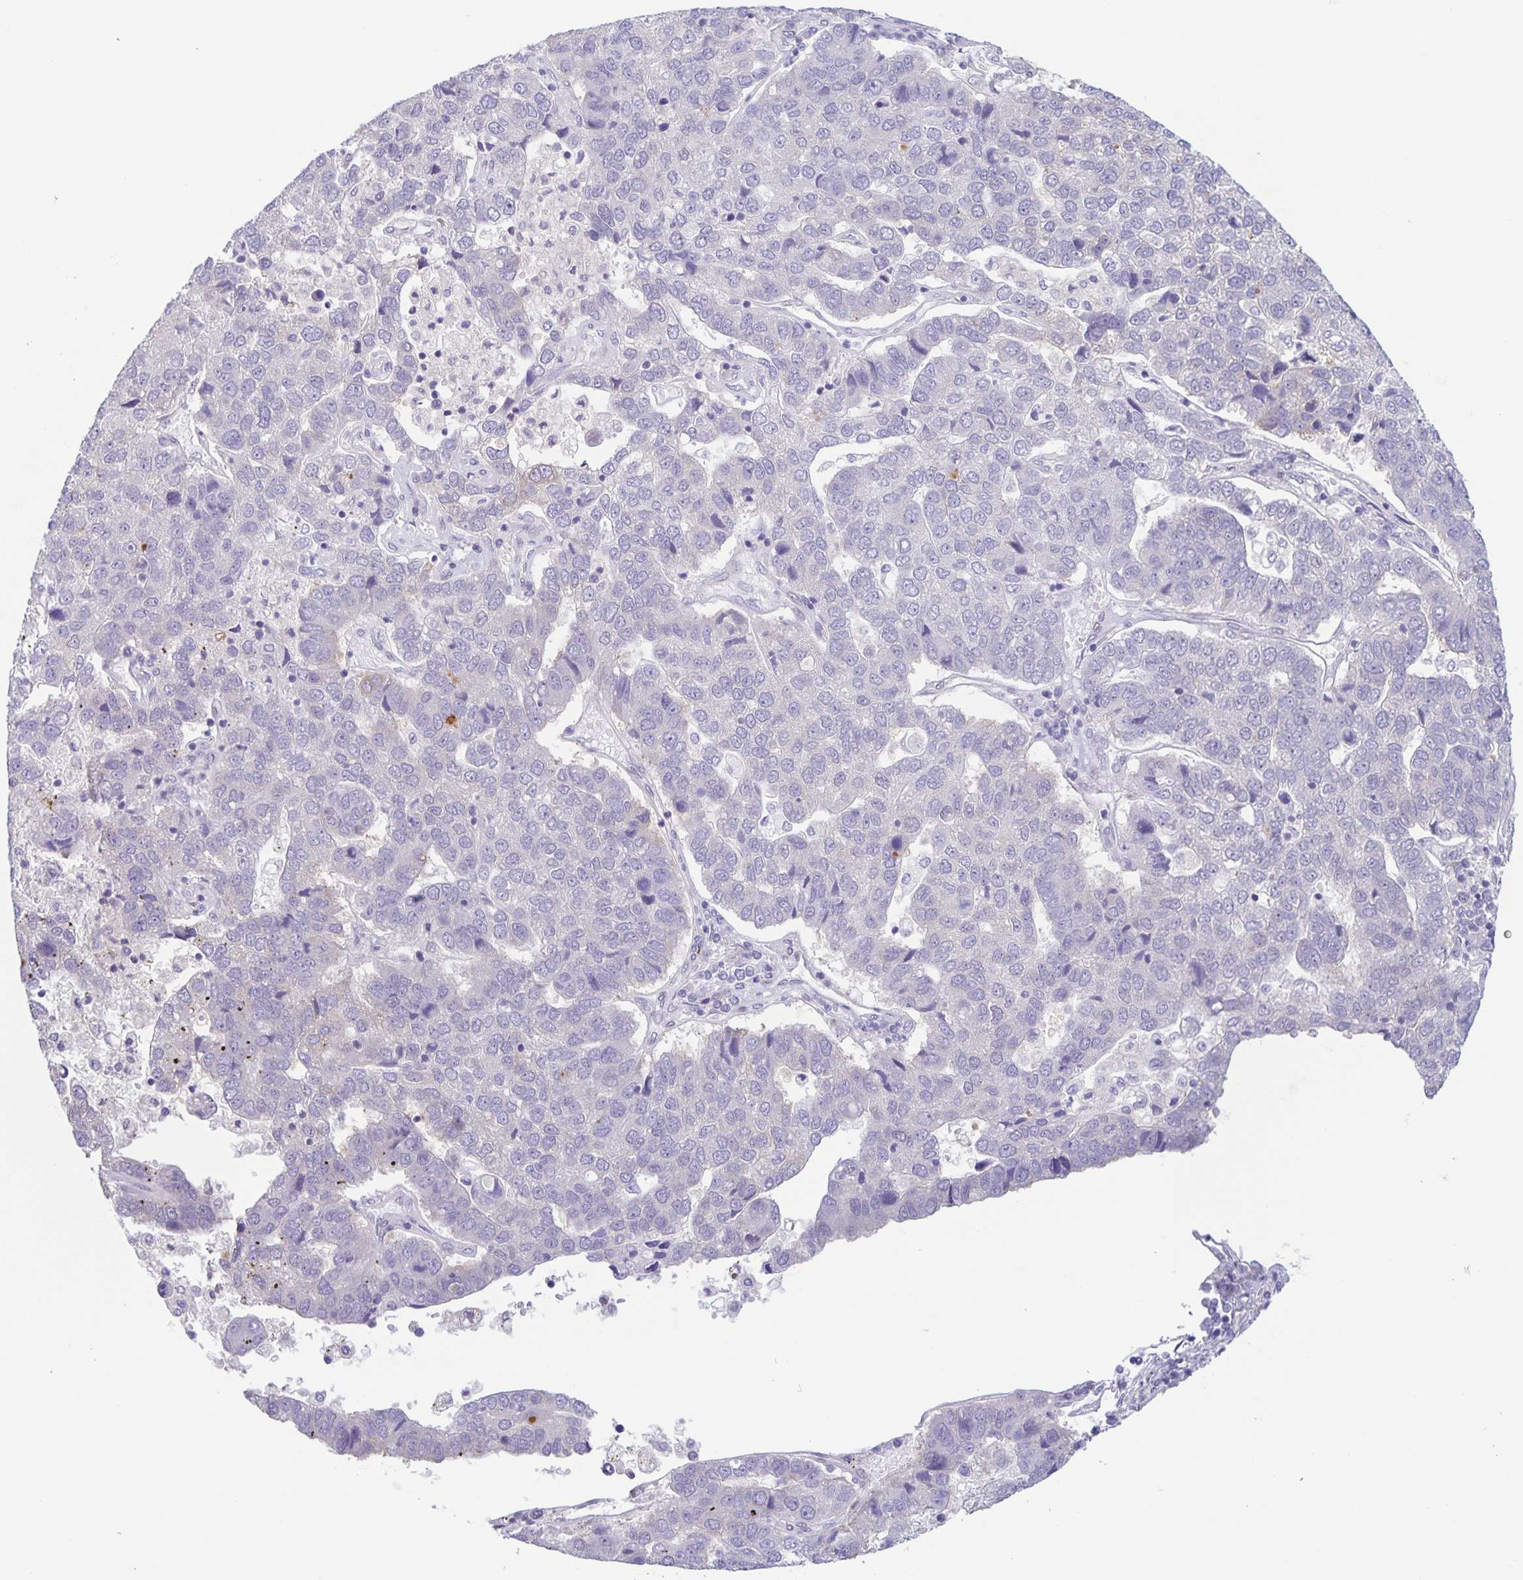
{"staining": {"intensity": "negative", "quantity": "none", "location": "none"}, "tissue": "pancreatic cancer", "cell_type": "Tumor cells", "image_type": "cancer", "snomed": [{"axis": "morphology", "description": "Adenocarcinoma, NOS"}, {"axis": "topography", "description": "Pancreas"}], "caption": "This photomicrograph is of pancreatic cancer stained with immunohistochemistry to label a protein in brown with the nuclei are counter-stained blue. There is no staining in tumor cells.", "gene": "SYNE2", "patient": {"sex": "female", "age": 61}}